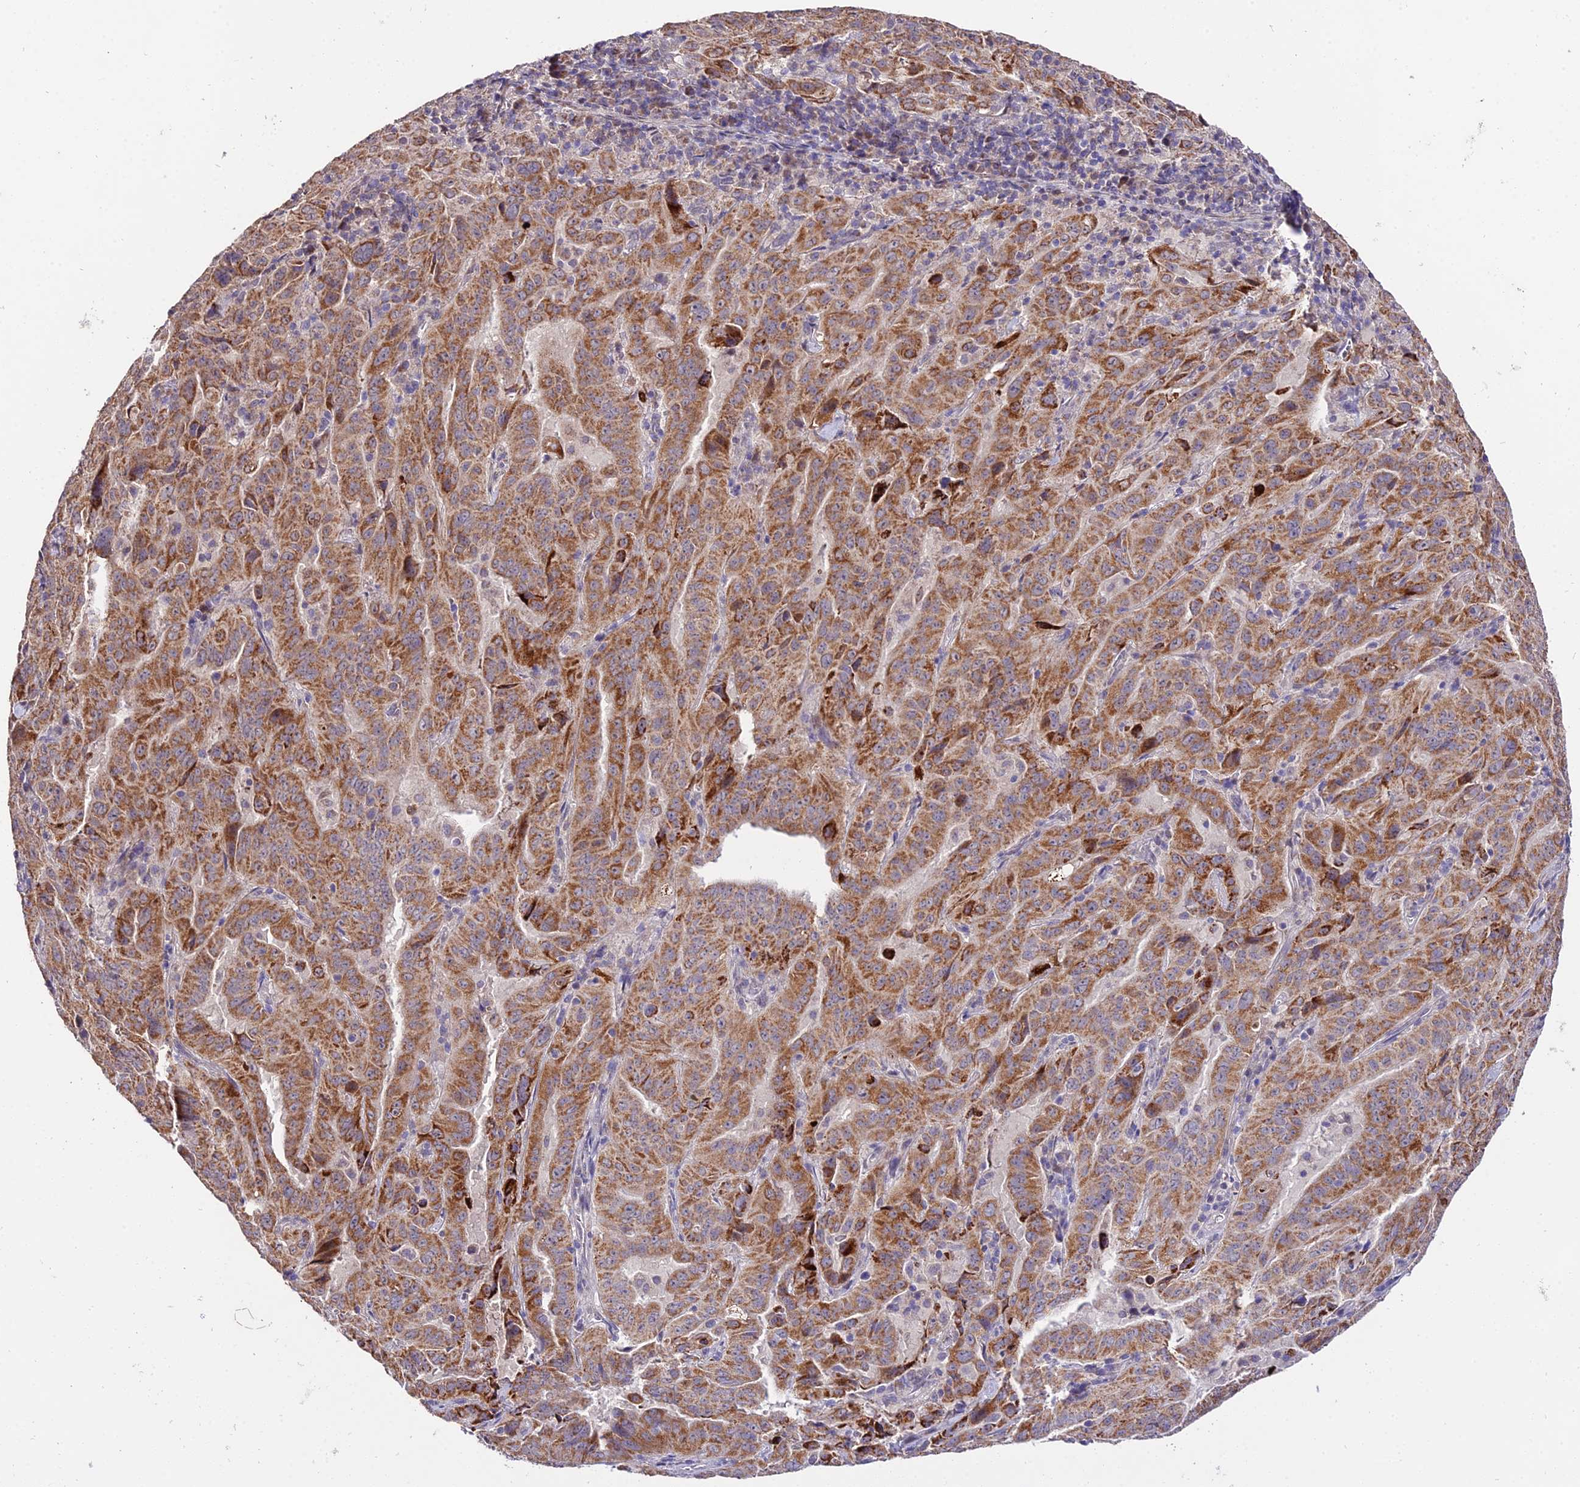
{"staining": {"intensity": "moderate", "quantity": ">75%", "location": "cytoplasmic/membranous"}, "tissue": "pancreatic cancer", "cell_type": "Tumor cells", "image_type": "cancer", "snomed": [{"axis": "morphology", "description": "Adenocarcinoma, NOS"}, {"axis": "topography", "description": "Pancreas"}], "caption": "The image exhibits a brown stain indicating the presence of a protein in the cytoplasmic/membranous of tumor cells in pancreatic adenocarcinoma. (Stains: DAB (3,3'-diaminobenzidine) in brown, nuclei in blue, Microscopy: brightfield microscopy at high magnification).", "gene": "WDR5B", "patient": {"sex": "male", "age": 63}}